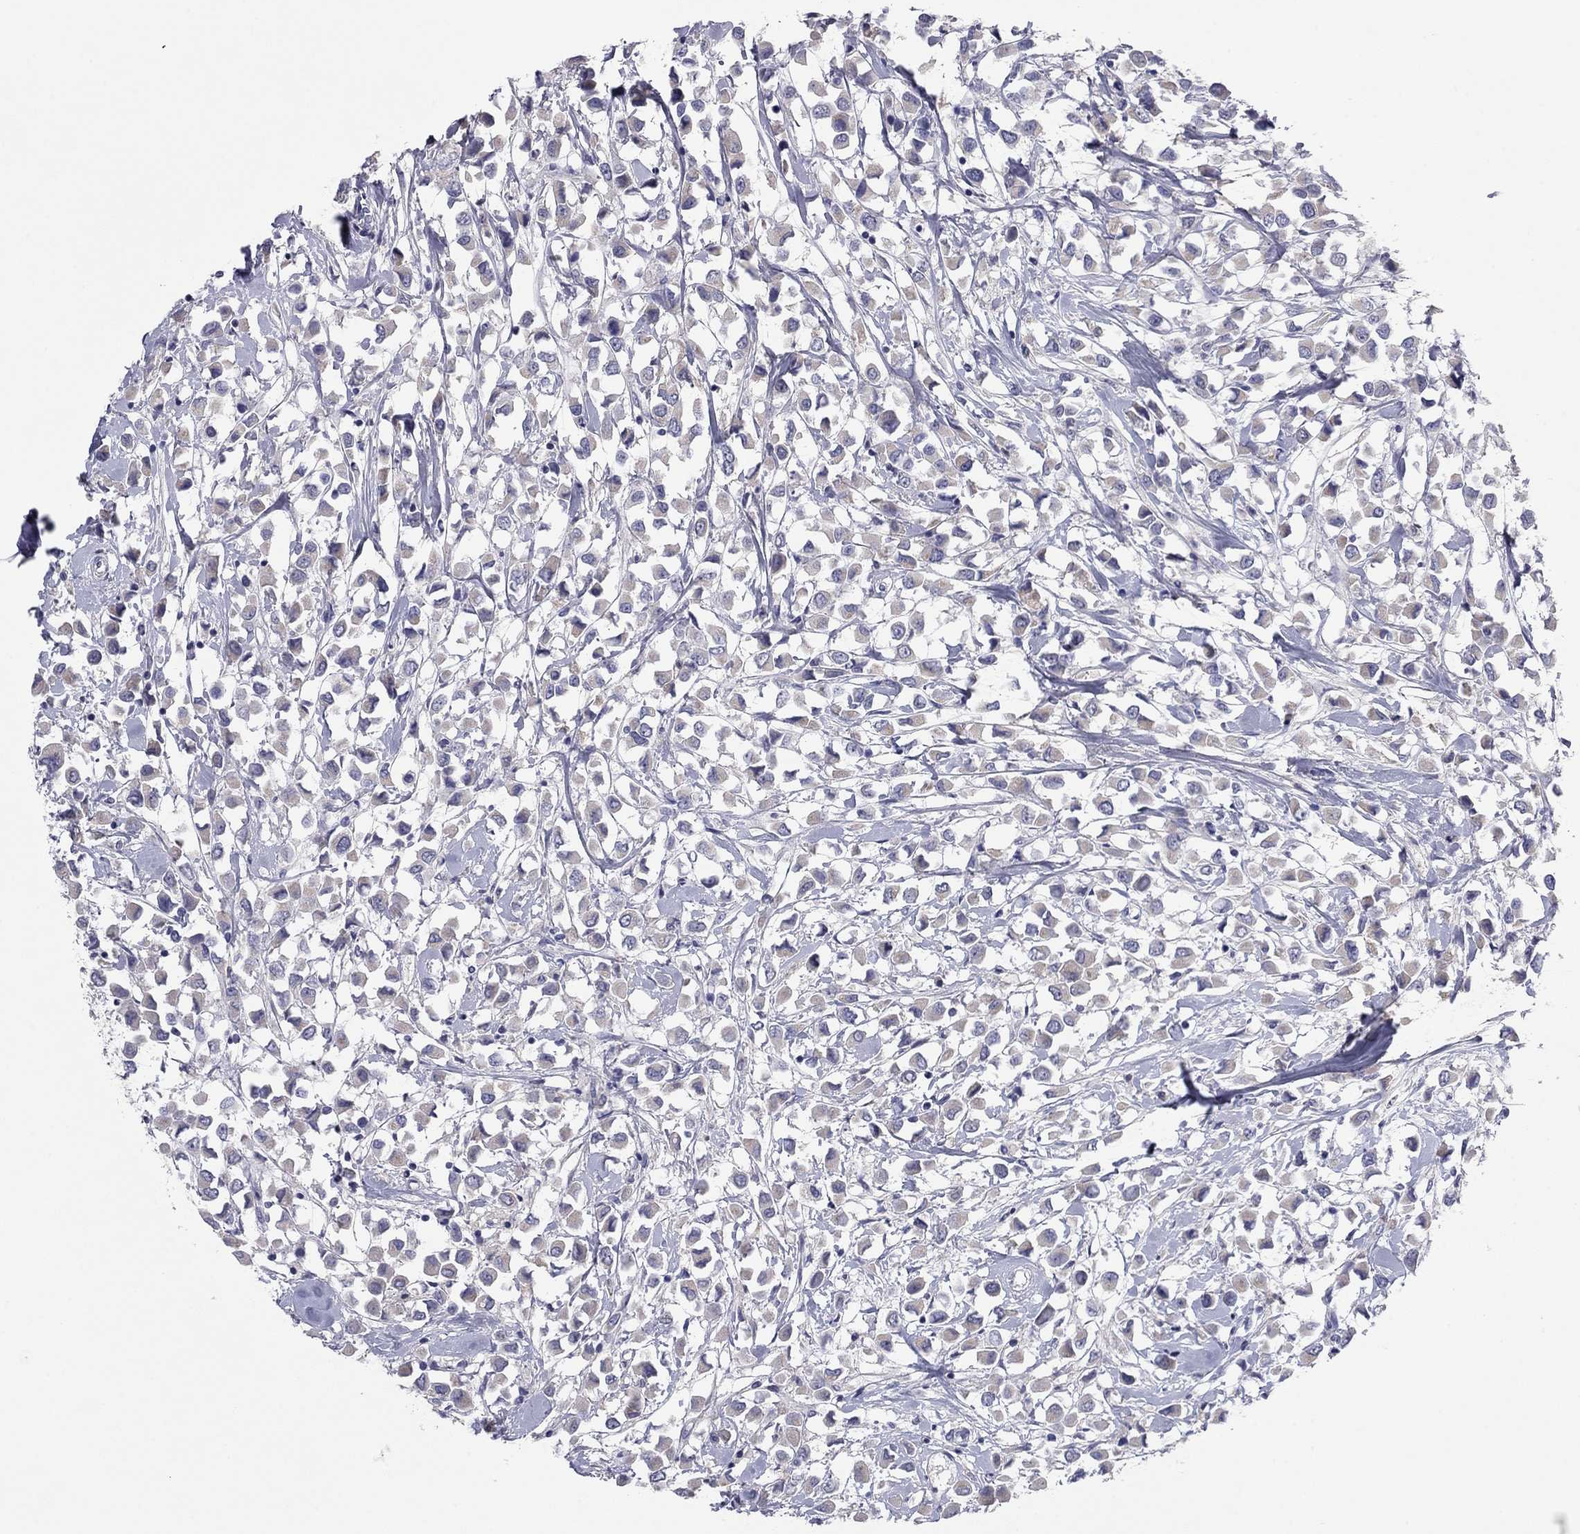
{"staining": {"intensity": "negative", "quantity": "none", "location": "none"}, "tissue": "breast cancer", "cell_type": "Tumor cells", "image_type": "cancer", "snomed": [{"axis": "morphology", "description": "Duct carcinoma"}, {"axis": "topography", "description": "Breast"}], "caption": "Breast cancer stained for a protein using immunohistochemistry demonstrates no staining tumor cells.", "gene": "CNTNAP4", "patient": {"sex": "female", "age": 61}}